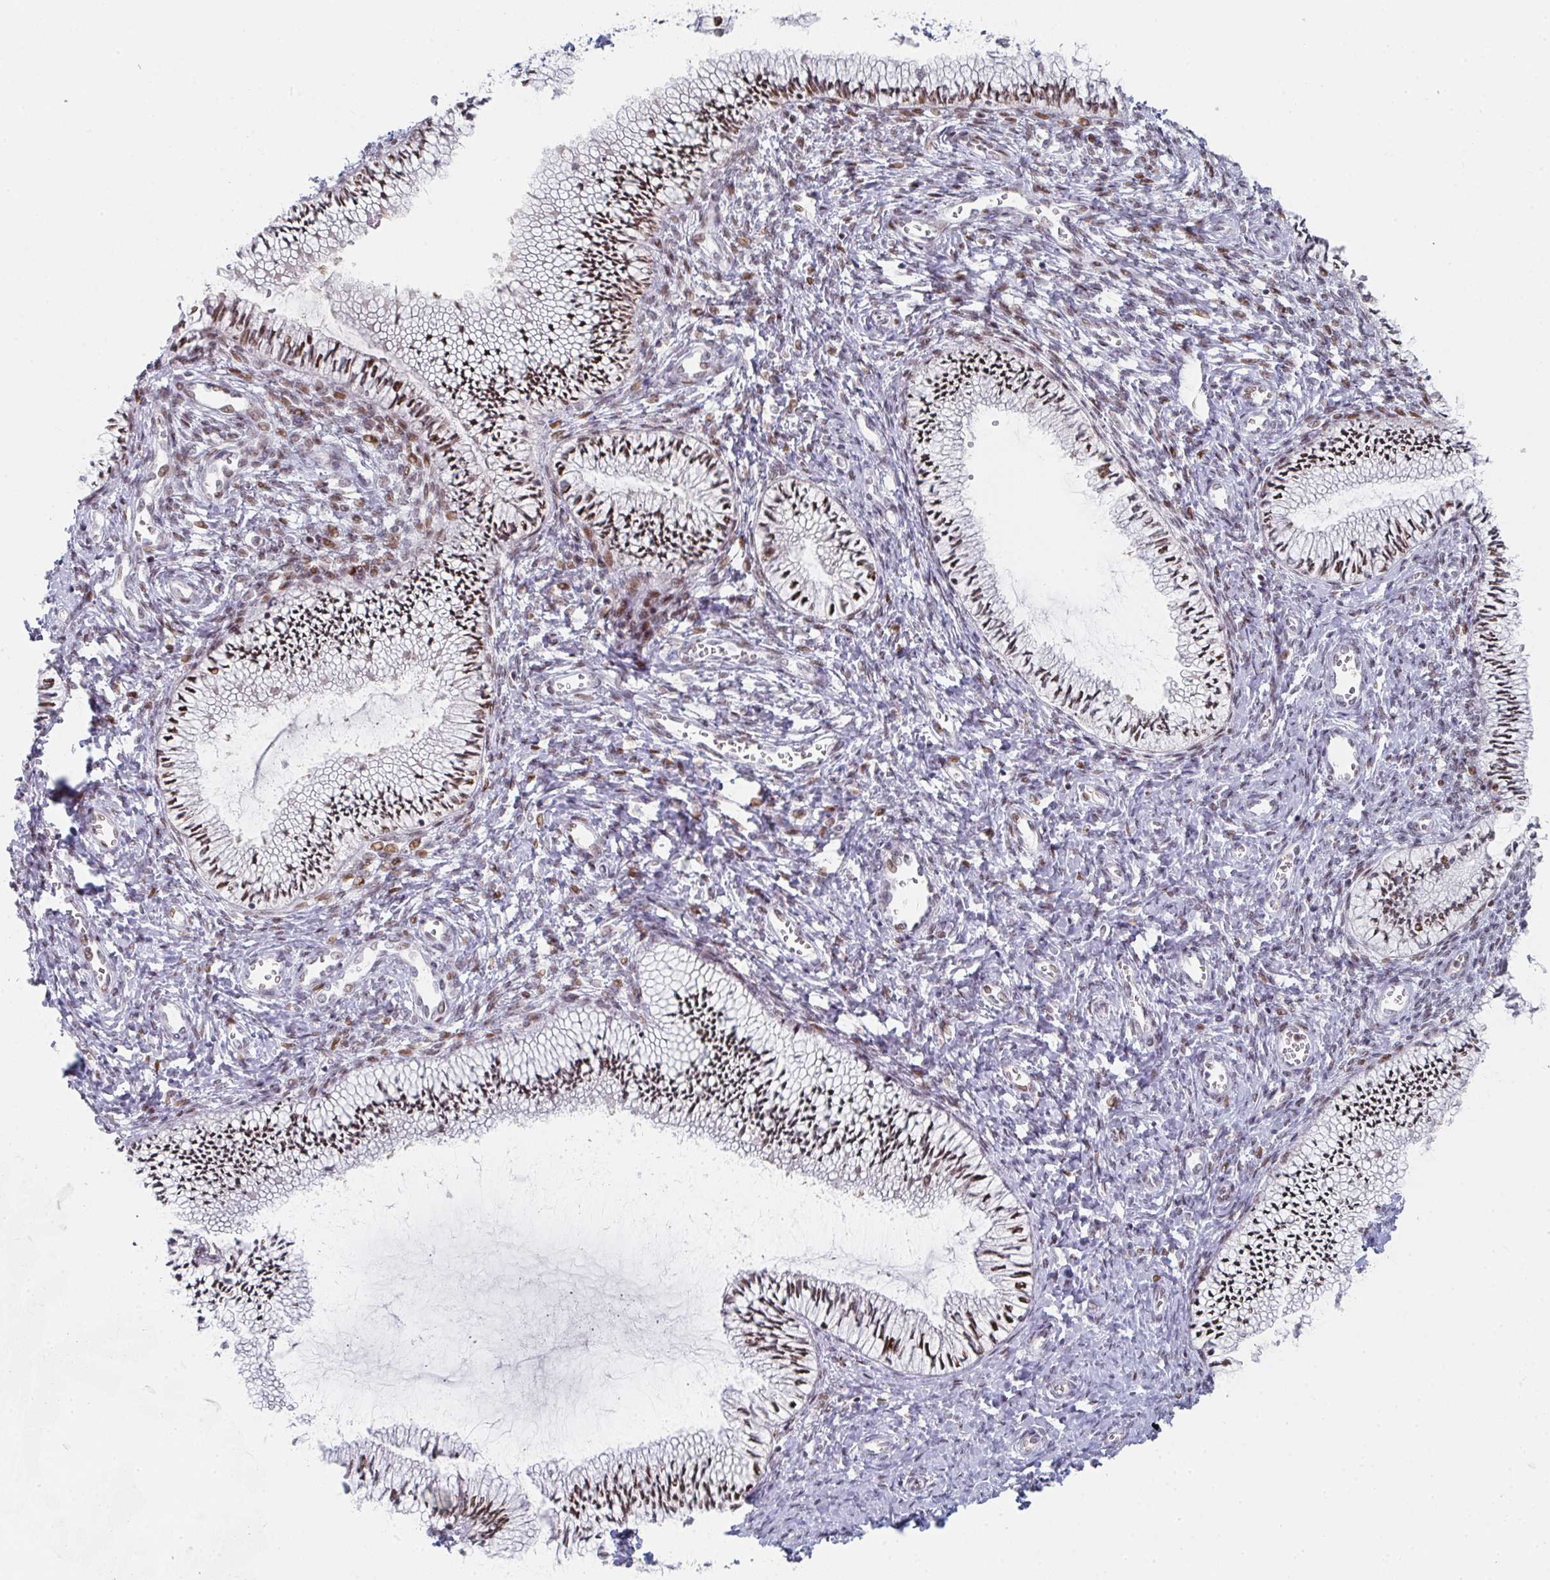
{"staining": {"intensity": "moderate", "quantity": "25%-75%", "location": "nuclear"}, "tissue": "cervix", "cell_type": "Glandular cells", "image_type": "normal", "snomed": [{"axis": "morphology", "description": "Normal tissue, NOS"}, {"axis": "topography", "description": "Cervix"}], "caption": "There is medium levels of moderate nuclear staining in glandular cells of normal cervix, as demonstrated by immunohistochemical staining (brown color).", "gene": "LIN54", "patient": {"sex": "female", "age": 24}}